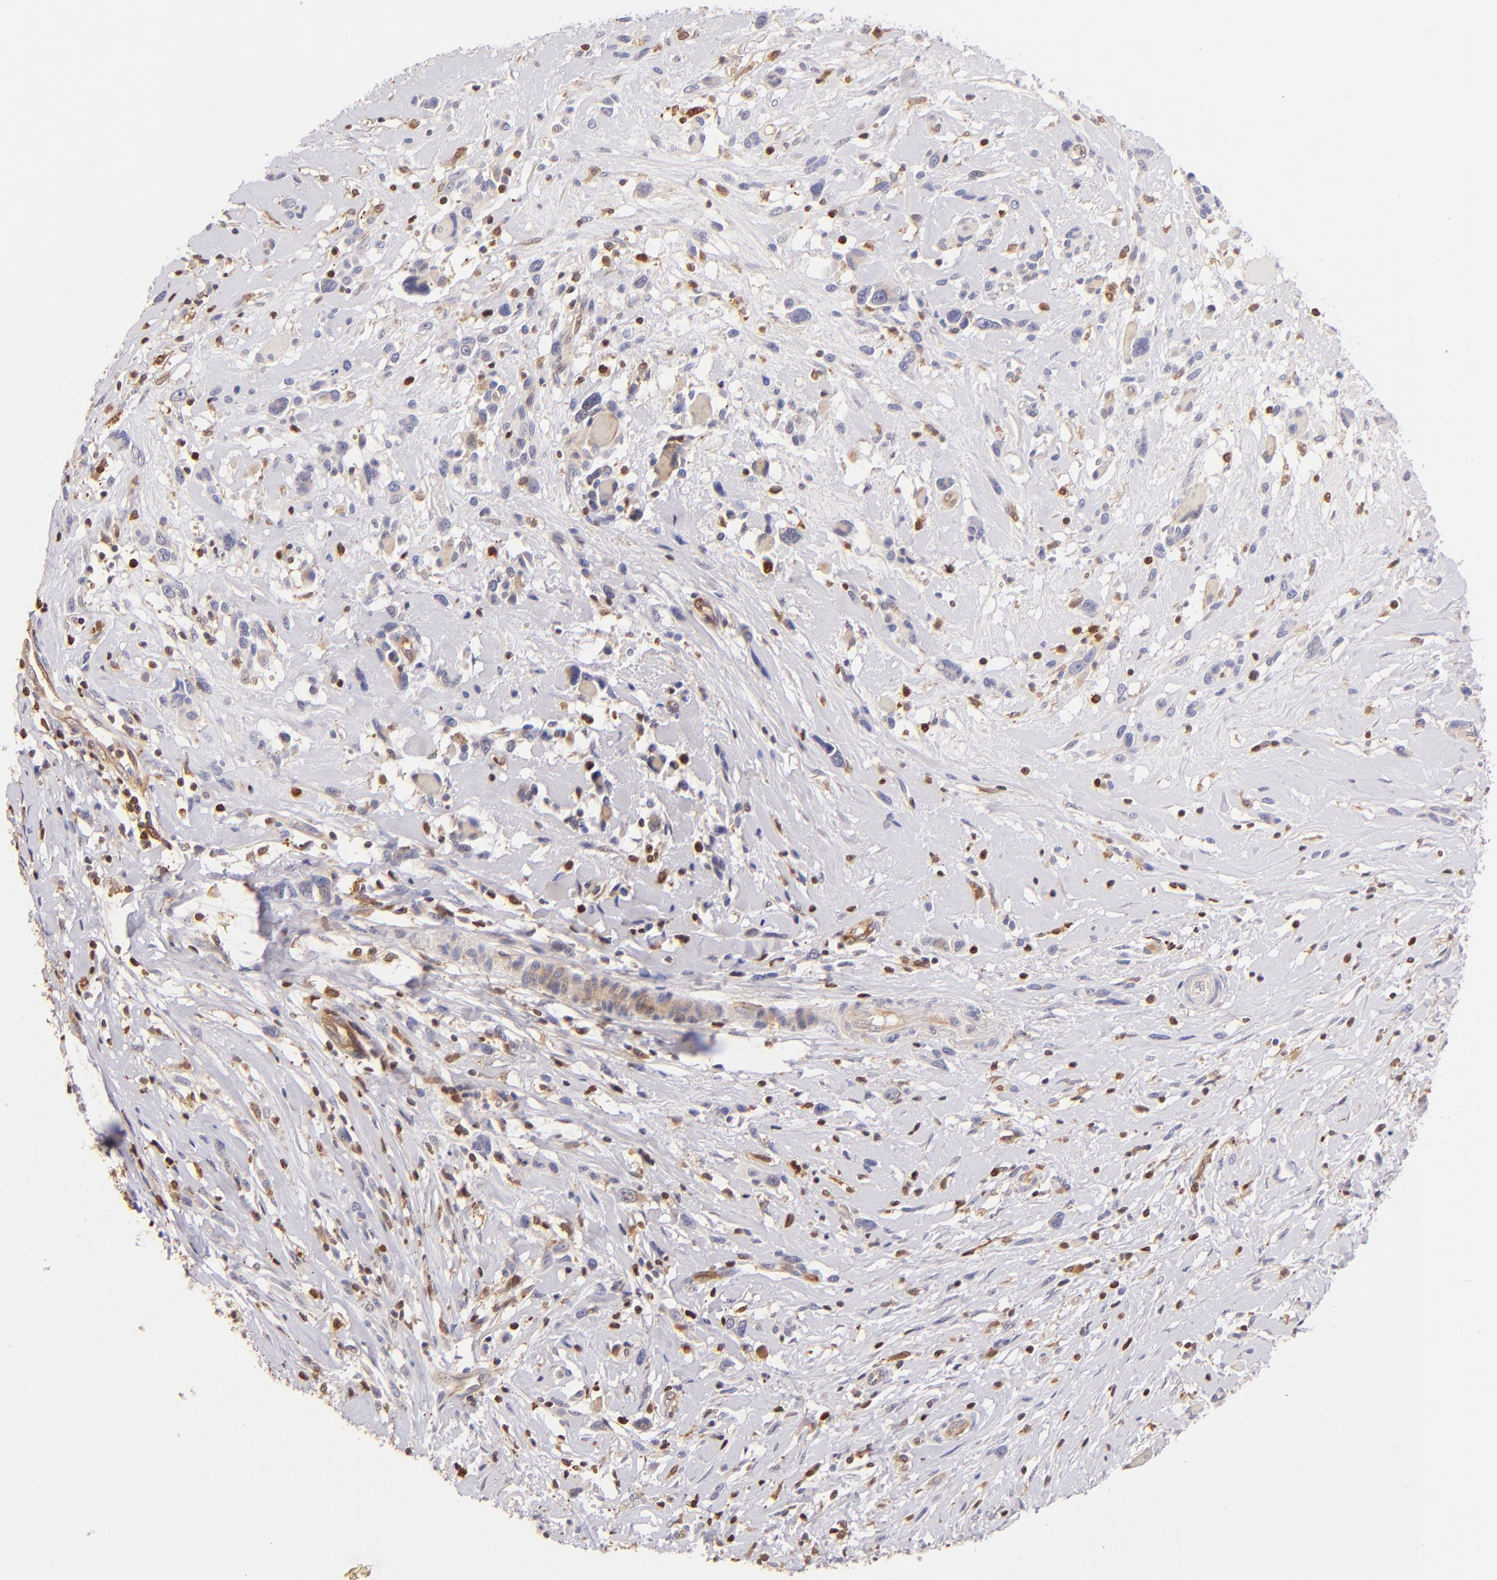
{"staining": {"intensity": "moderate", "quantity": "<25%", "location": "cytoplasmic/membranous"}, "tissue": "melanoma", "cell_type": "Tumor cells", "image_type": "cancer", "snomed": [{"axis": "morphology", "description": "Malignant melanoma, NOS"}, {"axis": "topography", "description": "Skin"}], "caption": "About <25% of tumor cells in human melanoma demonstrate moderate cytoplasmic/membranous protein expression as visualized by brown immunohistochemical staining.", "gene": "BTK", "patient": {"sex": "male", "age": 91}}